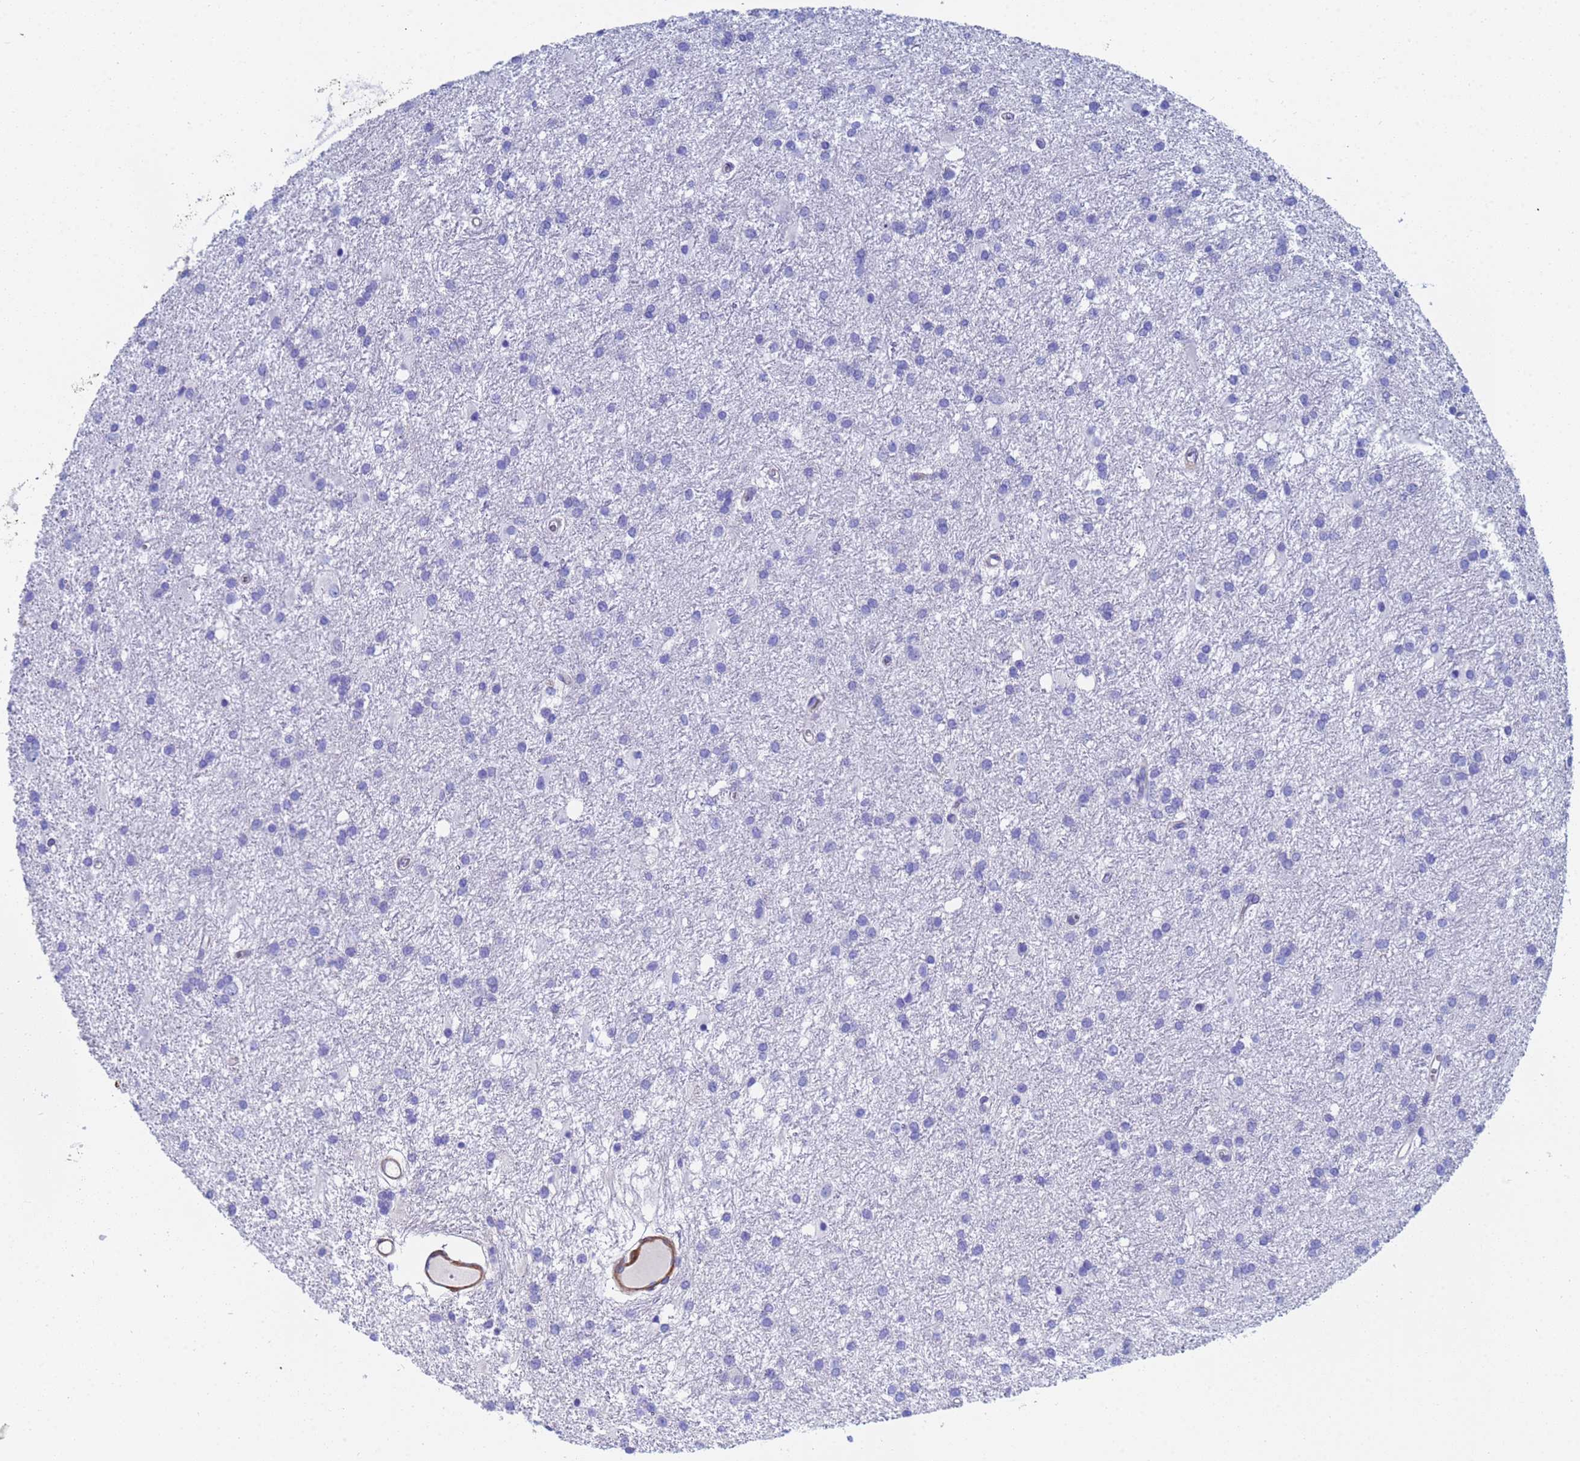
{"staining": {"intensity": "negative", "quantity": "none", "location": "none"}, "tissue": "glioma", "cell_type": "Tumor cells", "image_type": "cancer", "snomed": [{"axis": "morphology", "description": "Glioma, malignant, High grade"}, {"axis": "topography", "description": "Brain"}], "caption": "A high-resolution image shows immunohistochemistry staining of glioma, which demonstrates no significant staining in tumor cells. (Stains: DAB immunohistochemistry with hematoxylin counter stain, Microscopy: brightfield microscopy at high magnification).", "gene": "CST4", "patient": {"sex": "female", "age": 50}}